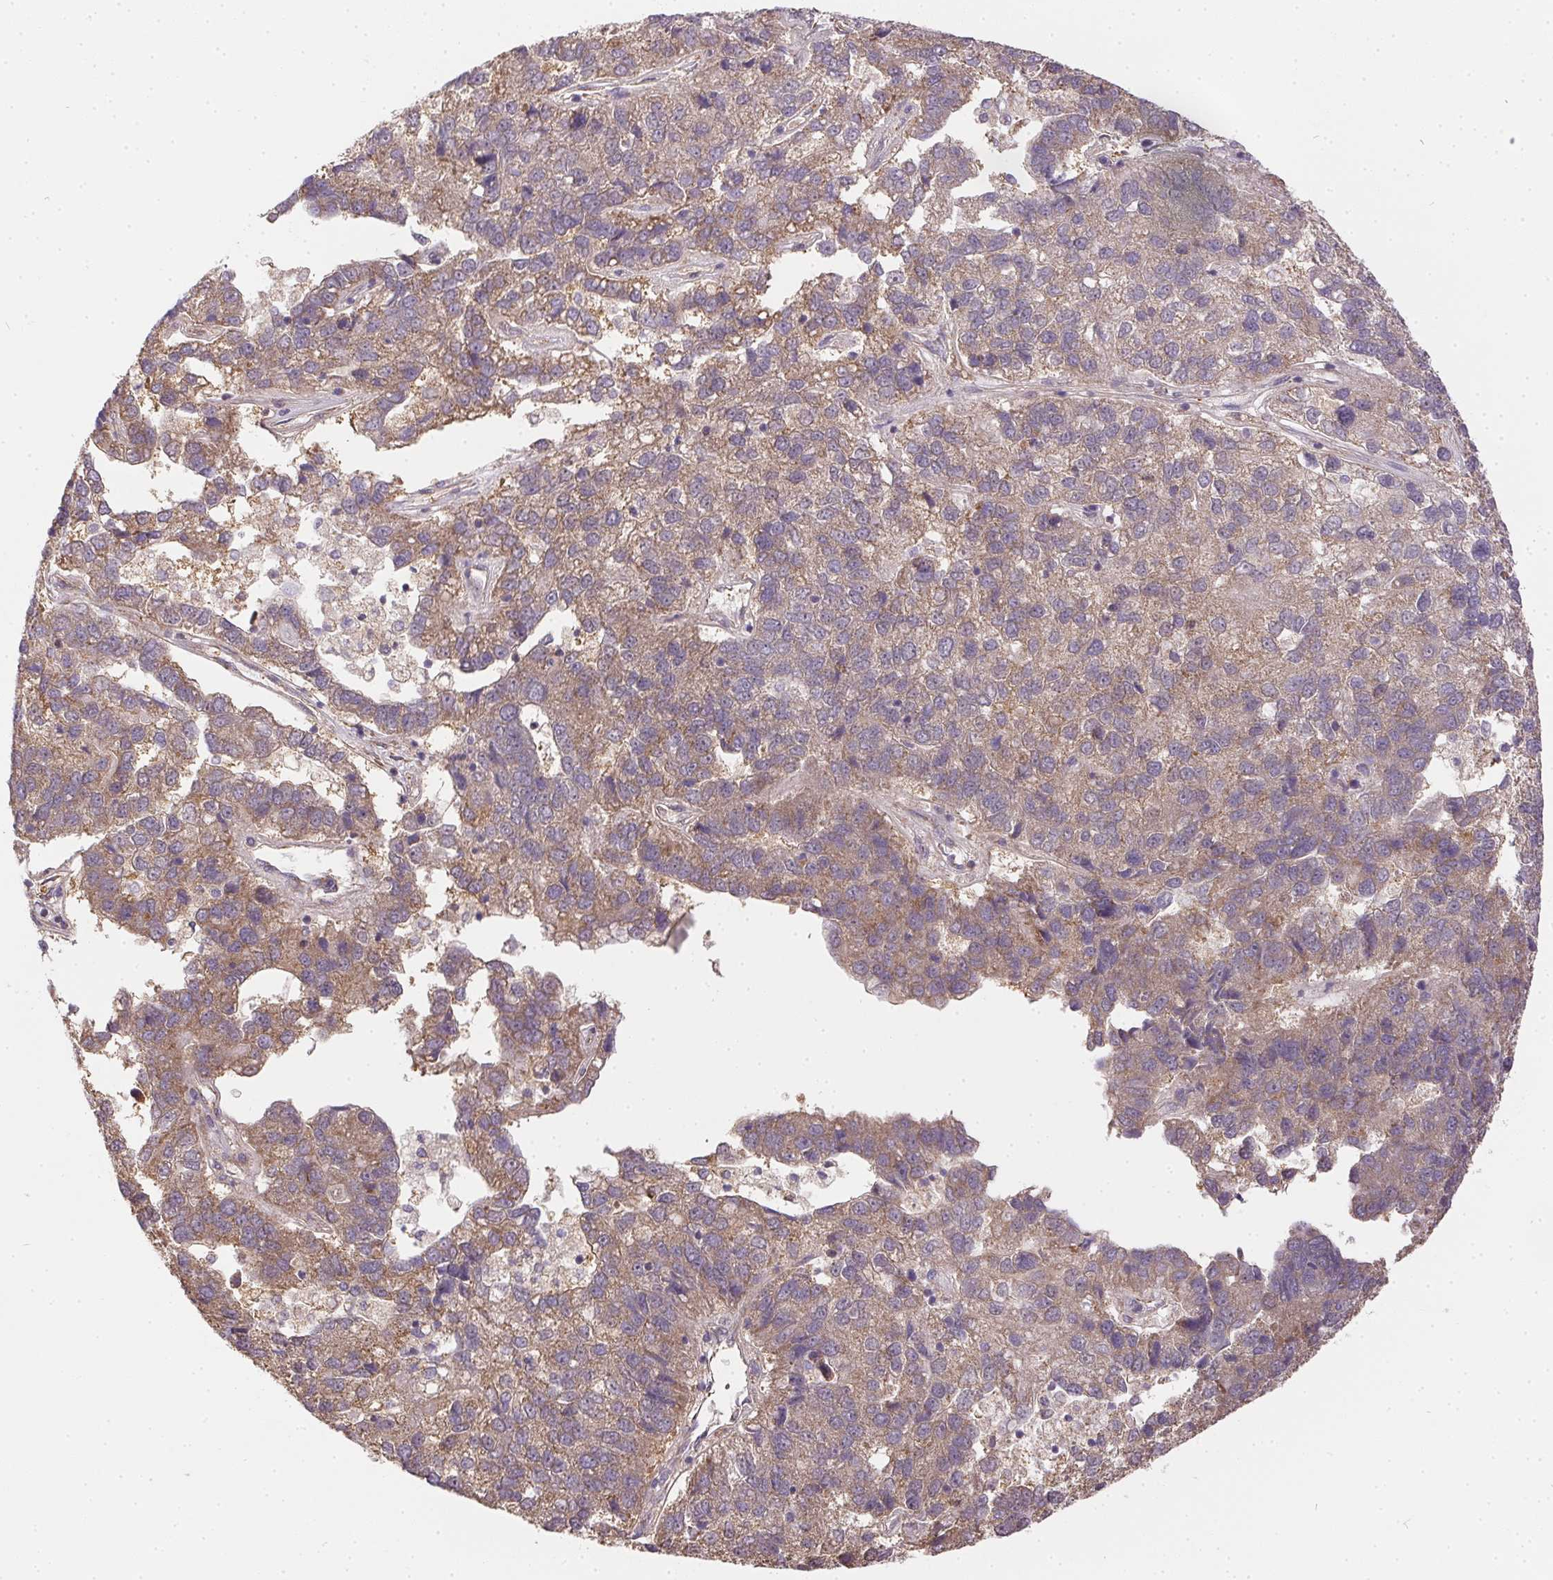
{"staining": {"intensity": "moderate", "quantity": ">75%", "location": "cytoplasmic/membranous"}, "tissue": "pancreatic cancer", "cell_type": "Tumor cells", "image_type": "cancer", "snomed": [{"axis": "morphology", "description": "Adenocarcinoma, NOS"}, {"axis": "topography", "description": "Pancreas"}], "caption": "Immunohistochemistry photomicrograph of pancreatic adenocarcinoma stained for a protein (brown), which shows medium levels of moderate cytoplasmic/membranous staining in approximately >75% of tumor cells.", "gene": "REV3L", "patient": {"sex": "female", "age": 61}}